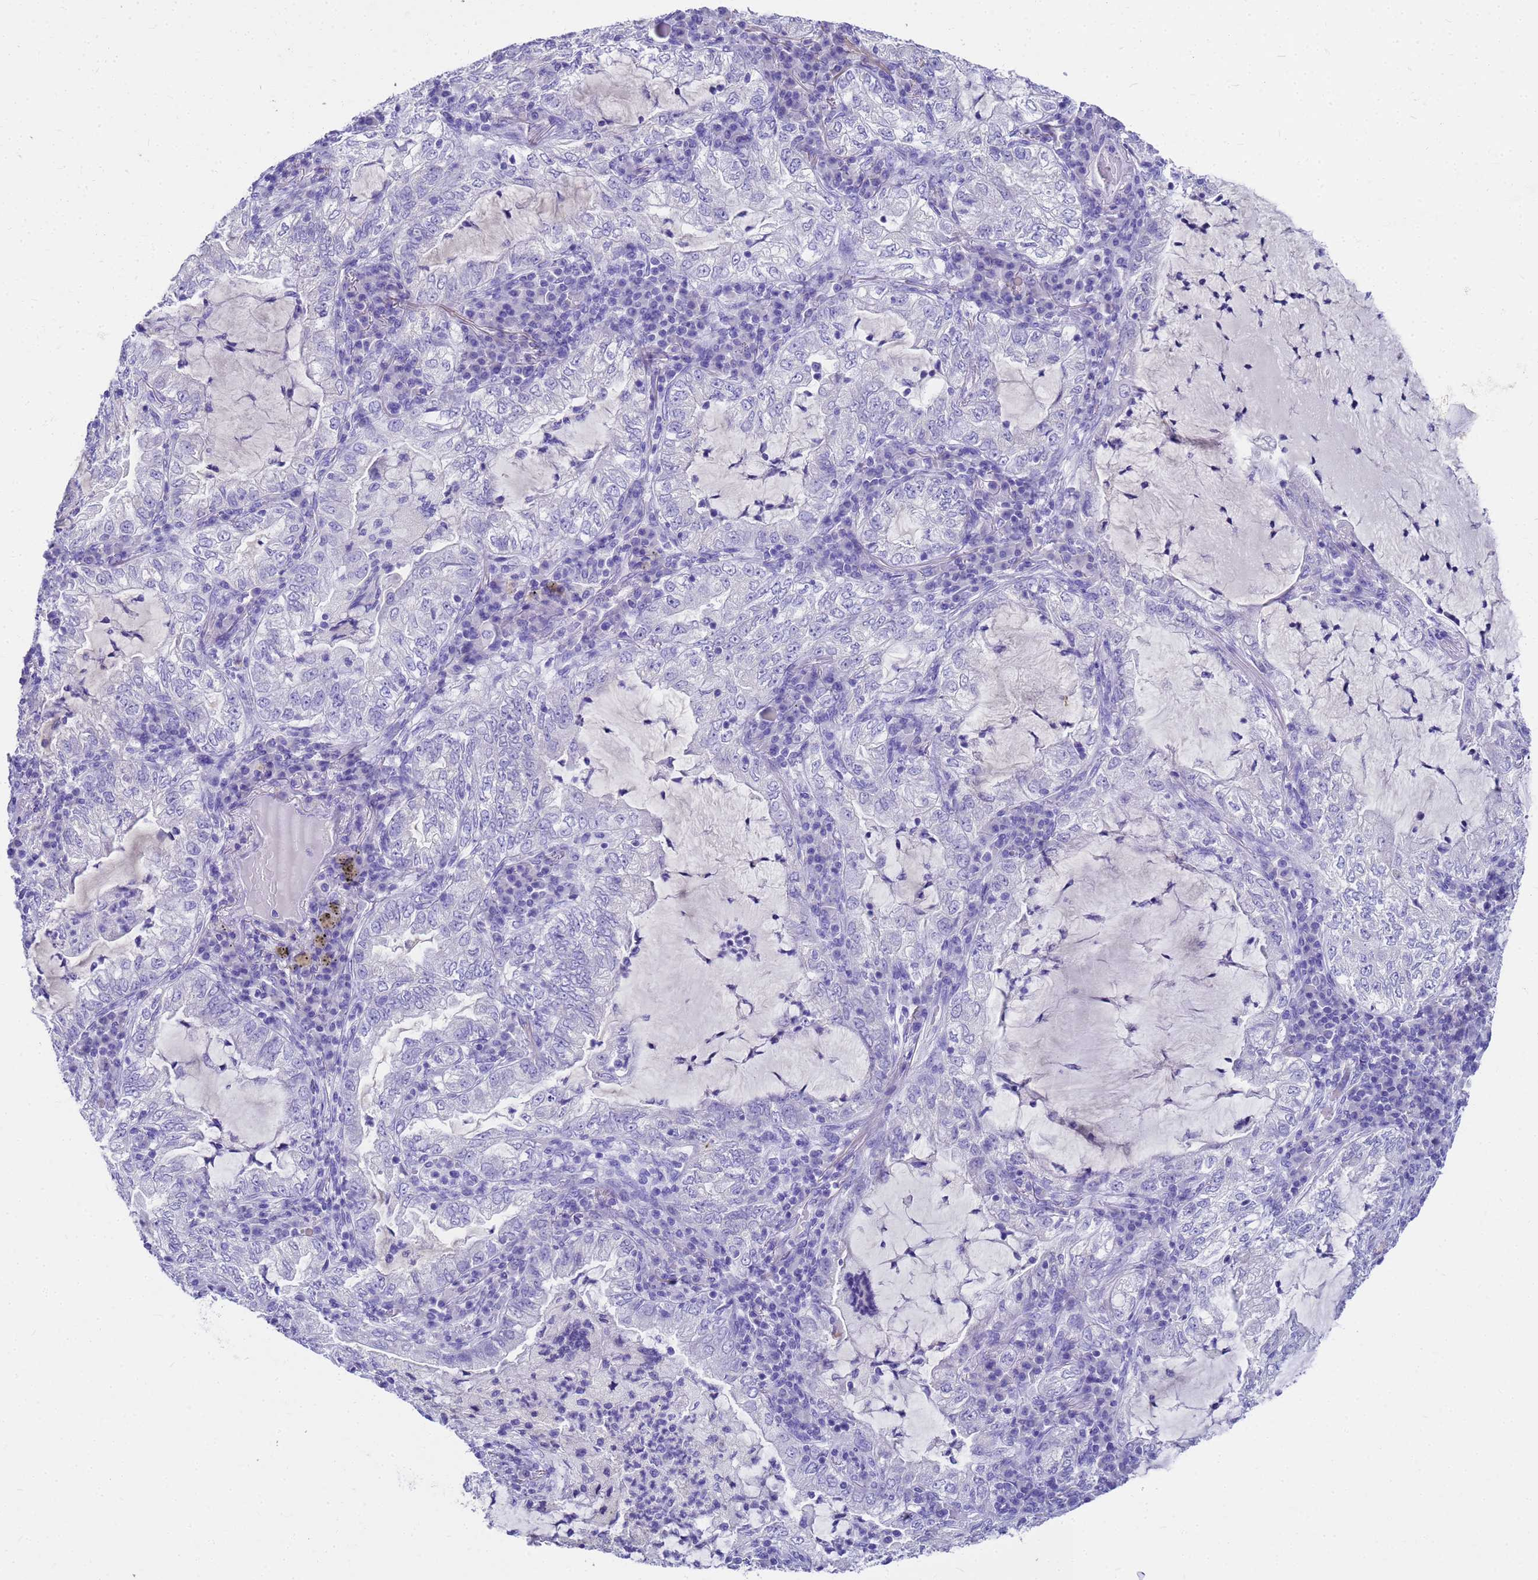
{"staining": {"intensity": "negative", "quantity": "none", "location": "none"}, "tissue": "lung cancer", "cell_type": "Tumor cells", "image_type": "cancer", "snomed": [{"axis": "morphology", "description": "Adenocarcinoma, NOS"}, {"axis": "topography", "description": "Lung"}], "caption": "Tumor cells show no significant protein expression in lung cancer (adenocarcinoma).", "gene": "MS4A13", "patient": {"sex": "female", "age": 73}}